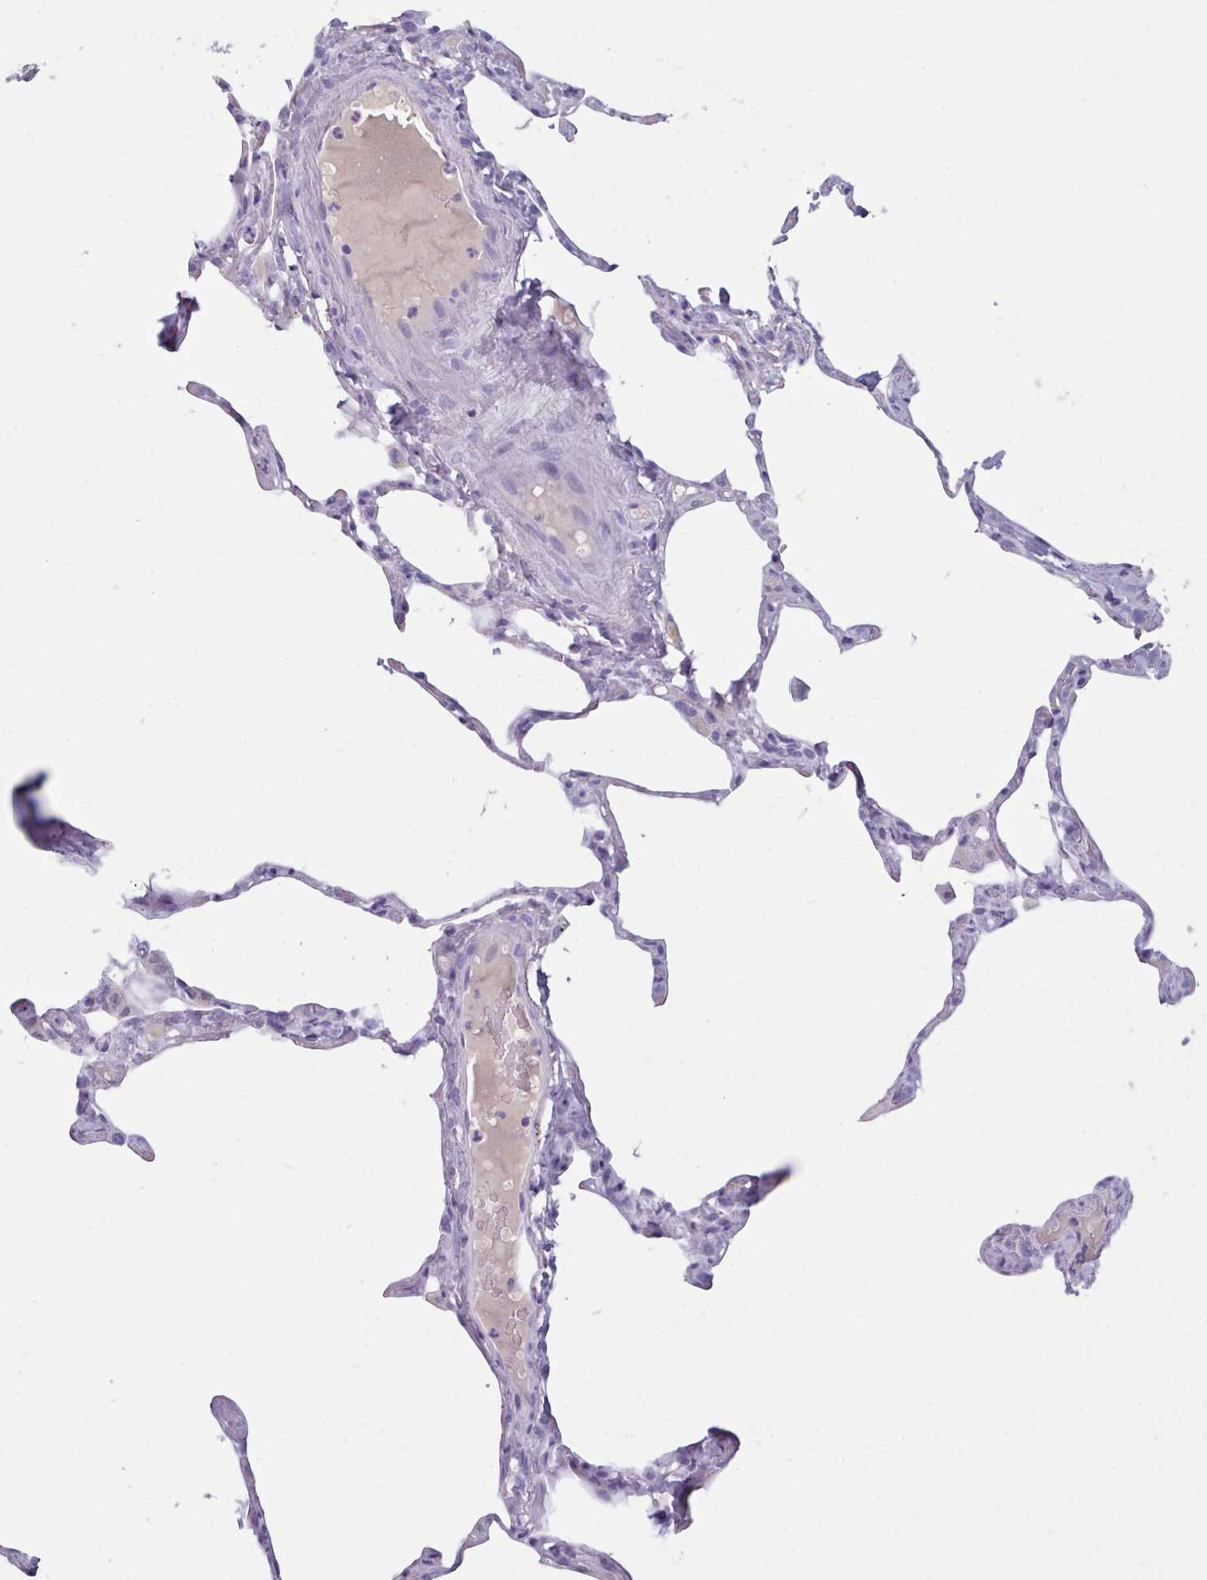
{"staining": {"intensity": "negative", "quantity": "none", "location": "none"}, "tissue": "lung", "cell_type": "Alveolar cells", "image_type": "normal", "snomed": [{"axis": "morphology", "description": "Normal tissue, NOS"}, {"axis": "topography", "description": "Lung"}], "caption": "High magnification brightfield microscopy of unremarkable lung stained with DAB (brown) and counterstained with hematoxylin (blue): alveolar cells show no significant staining.", "gene": "ZNF43", "patient": {"sex": "male", "age": 65}}